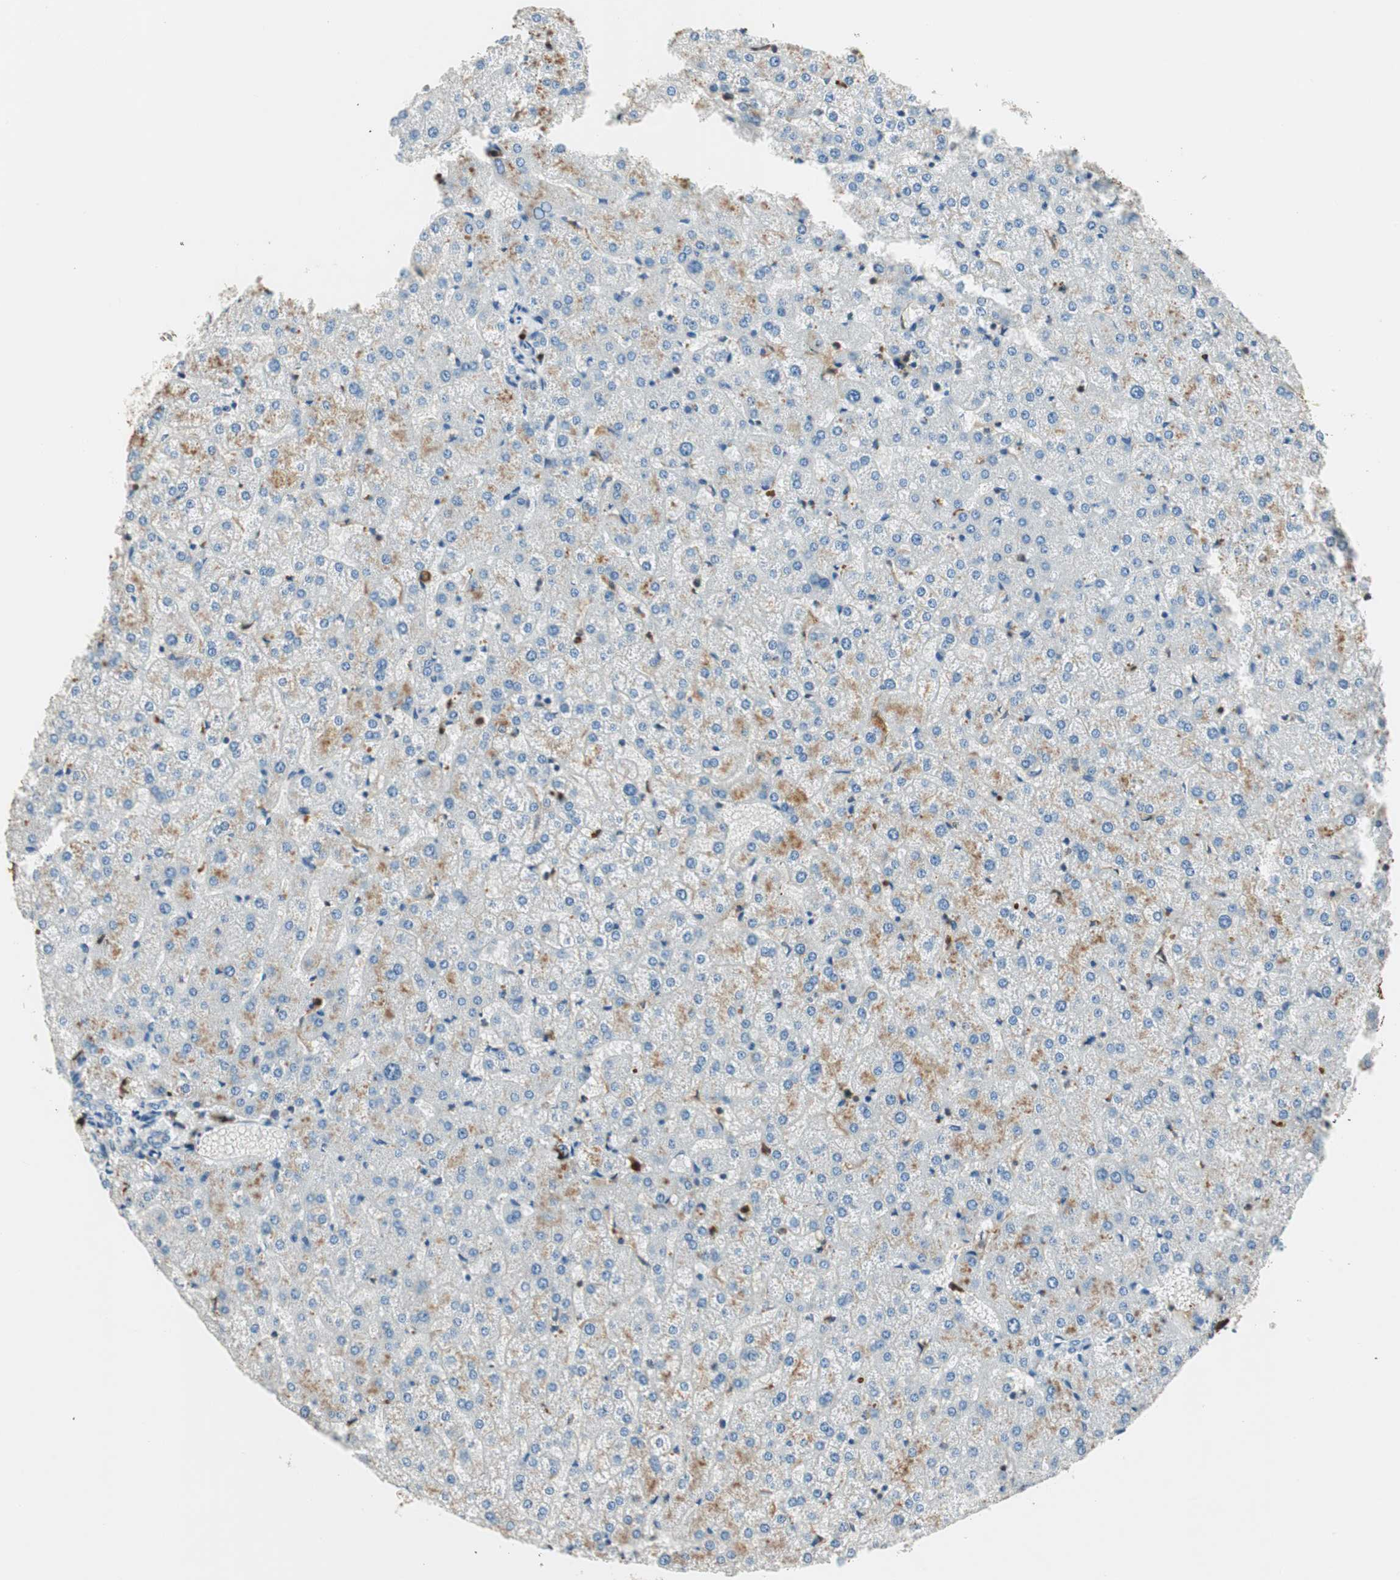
{"staining": {"intensity": "negative", "quantity": "none", "location": "none"}, "tissue": "liver", "cell_type": "Cholangiocytes", "image_type": "normal", "snomed": [{"axis": "morphology", "description": "Normal tissue, NOS"}, {"axis": "topography", "description": "Liver"}], "caption": "High power microscopy histopathology image of an IHC histopathology image of benign liver, revealing no significant positivity in cholangiocytes.", "gene": "COTL1", "patient": {"sex": "female", "age": 32}}